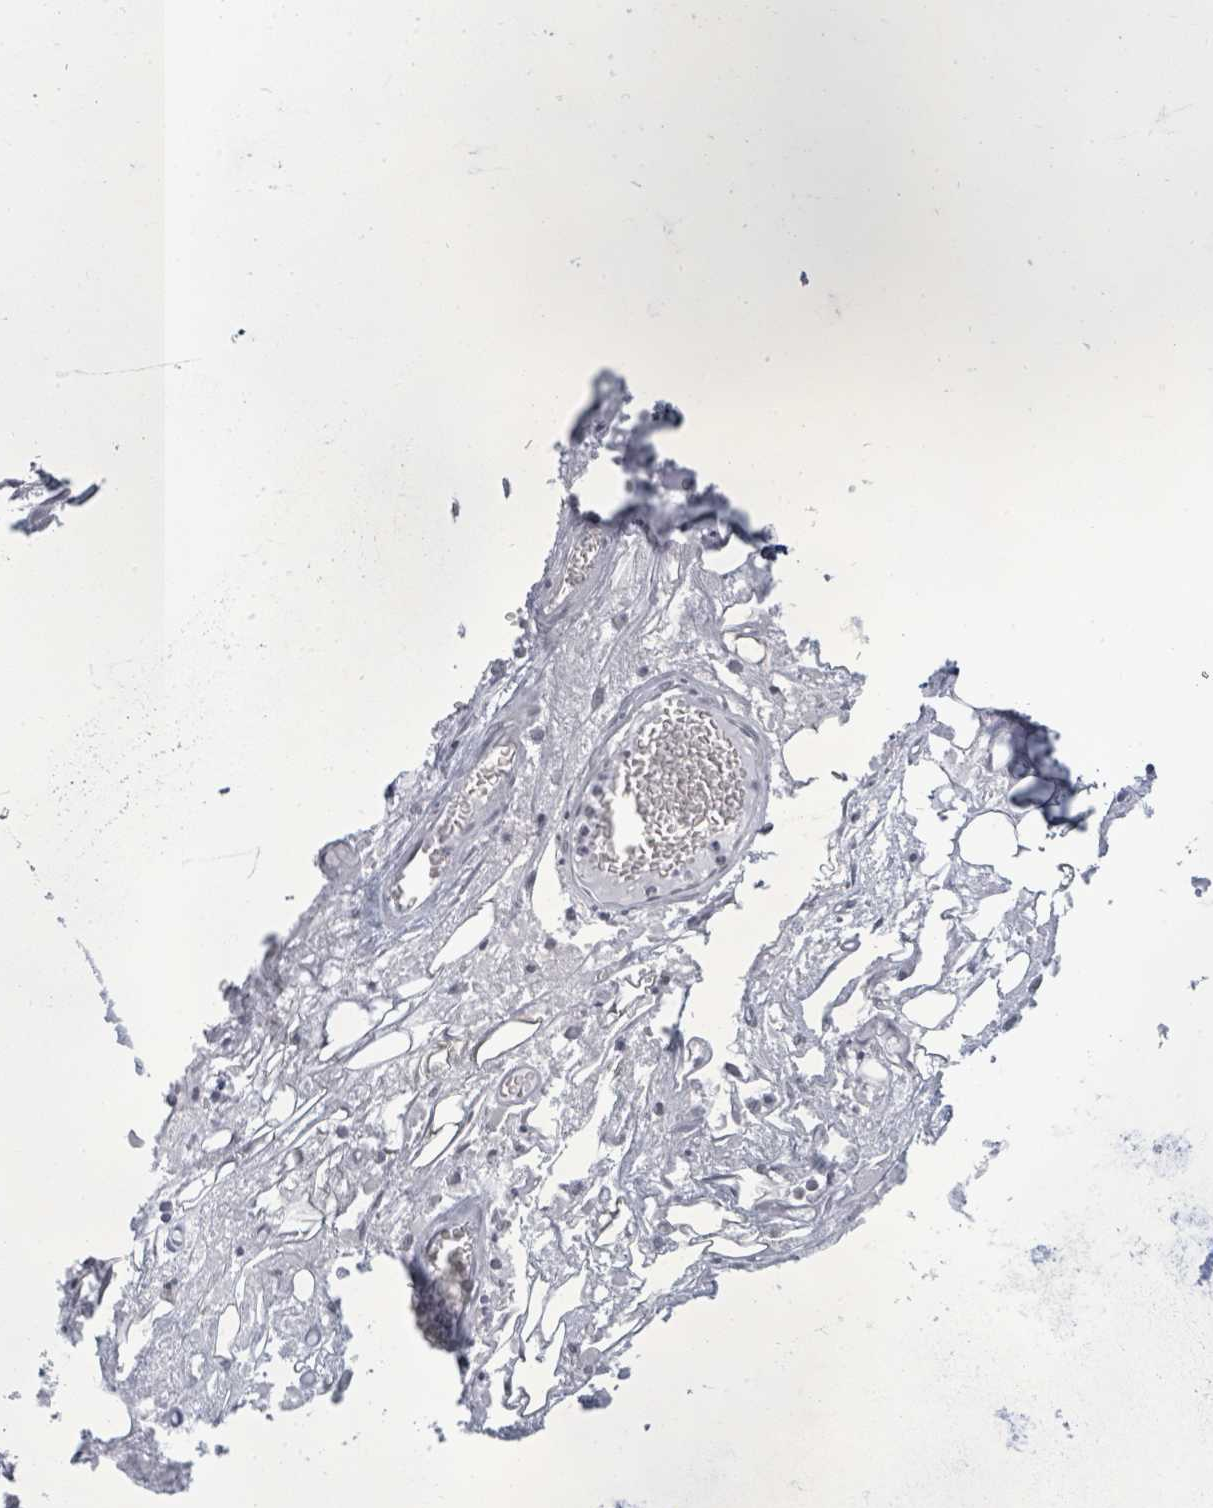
{"staining": {"intensity": "negative", "quantity": "none", "location": "none"}, "tissue": "adipose tissue", "cell_type": "Adipocytes", "image_type": "normal", "snomed": [{"axis": "morphology", "description": "Normal tissue, NOS"}, {"axis": "topography", "description": "Cartilage tissue"}], "caption": "Adipocytes are negative for protein expression in unremarkable human adipose tissue. Nuclei are stained in blue.", "gene": "BIVM", "patient": {"sex": "male", "age": 57}}